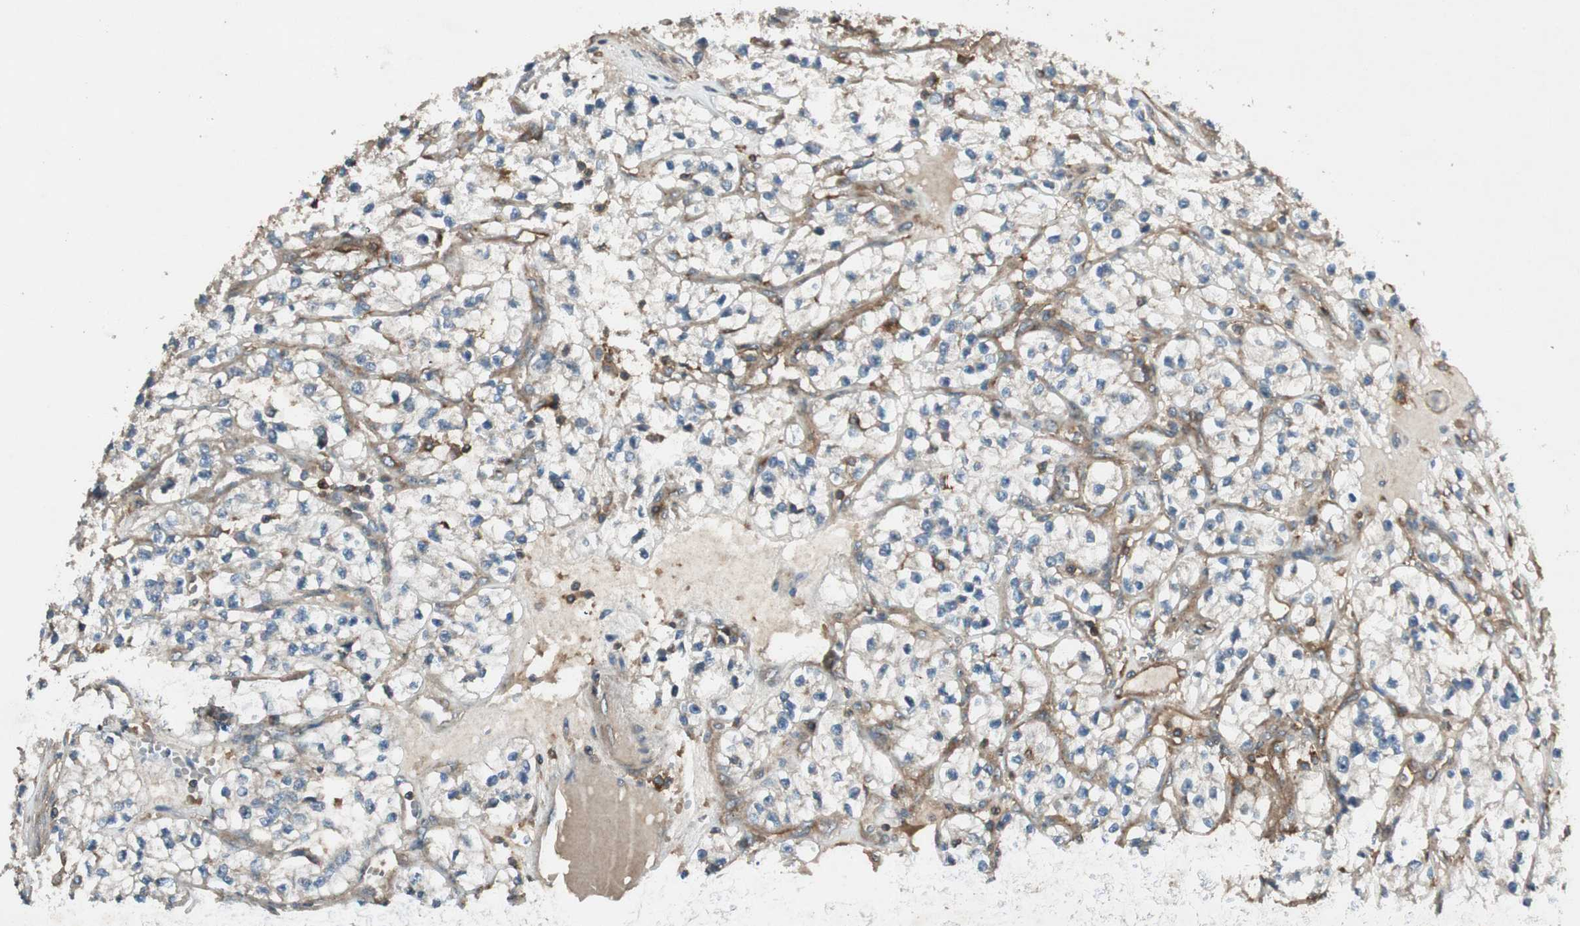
{"staining": {"intensity": "weak", "quantity": "25%-75%", "location": "cytoplasmic/membranous"}, "tissue": "renal cancer", "cell_type": "Tumor cells", "image_type": "cancer", "snomed": [{"axis": "morphology", "description": "Adenocarcinoma, NOS"}, {"axis": "topography", "description": "Kidney"}], "caption": "Brown immunohistochemical staining in human renal adenocarcinoma exhibits weak cytoplasmic/membranous expression in approximately 25%-75% of tumor cells. Nuclei are stained in blue.", "gene": "BTN3A3", "patient": {"sex": "female", "age": 57}}